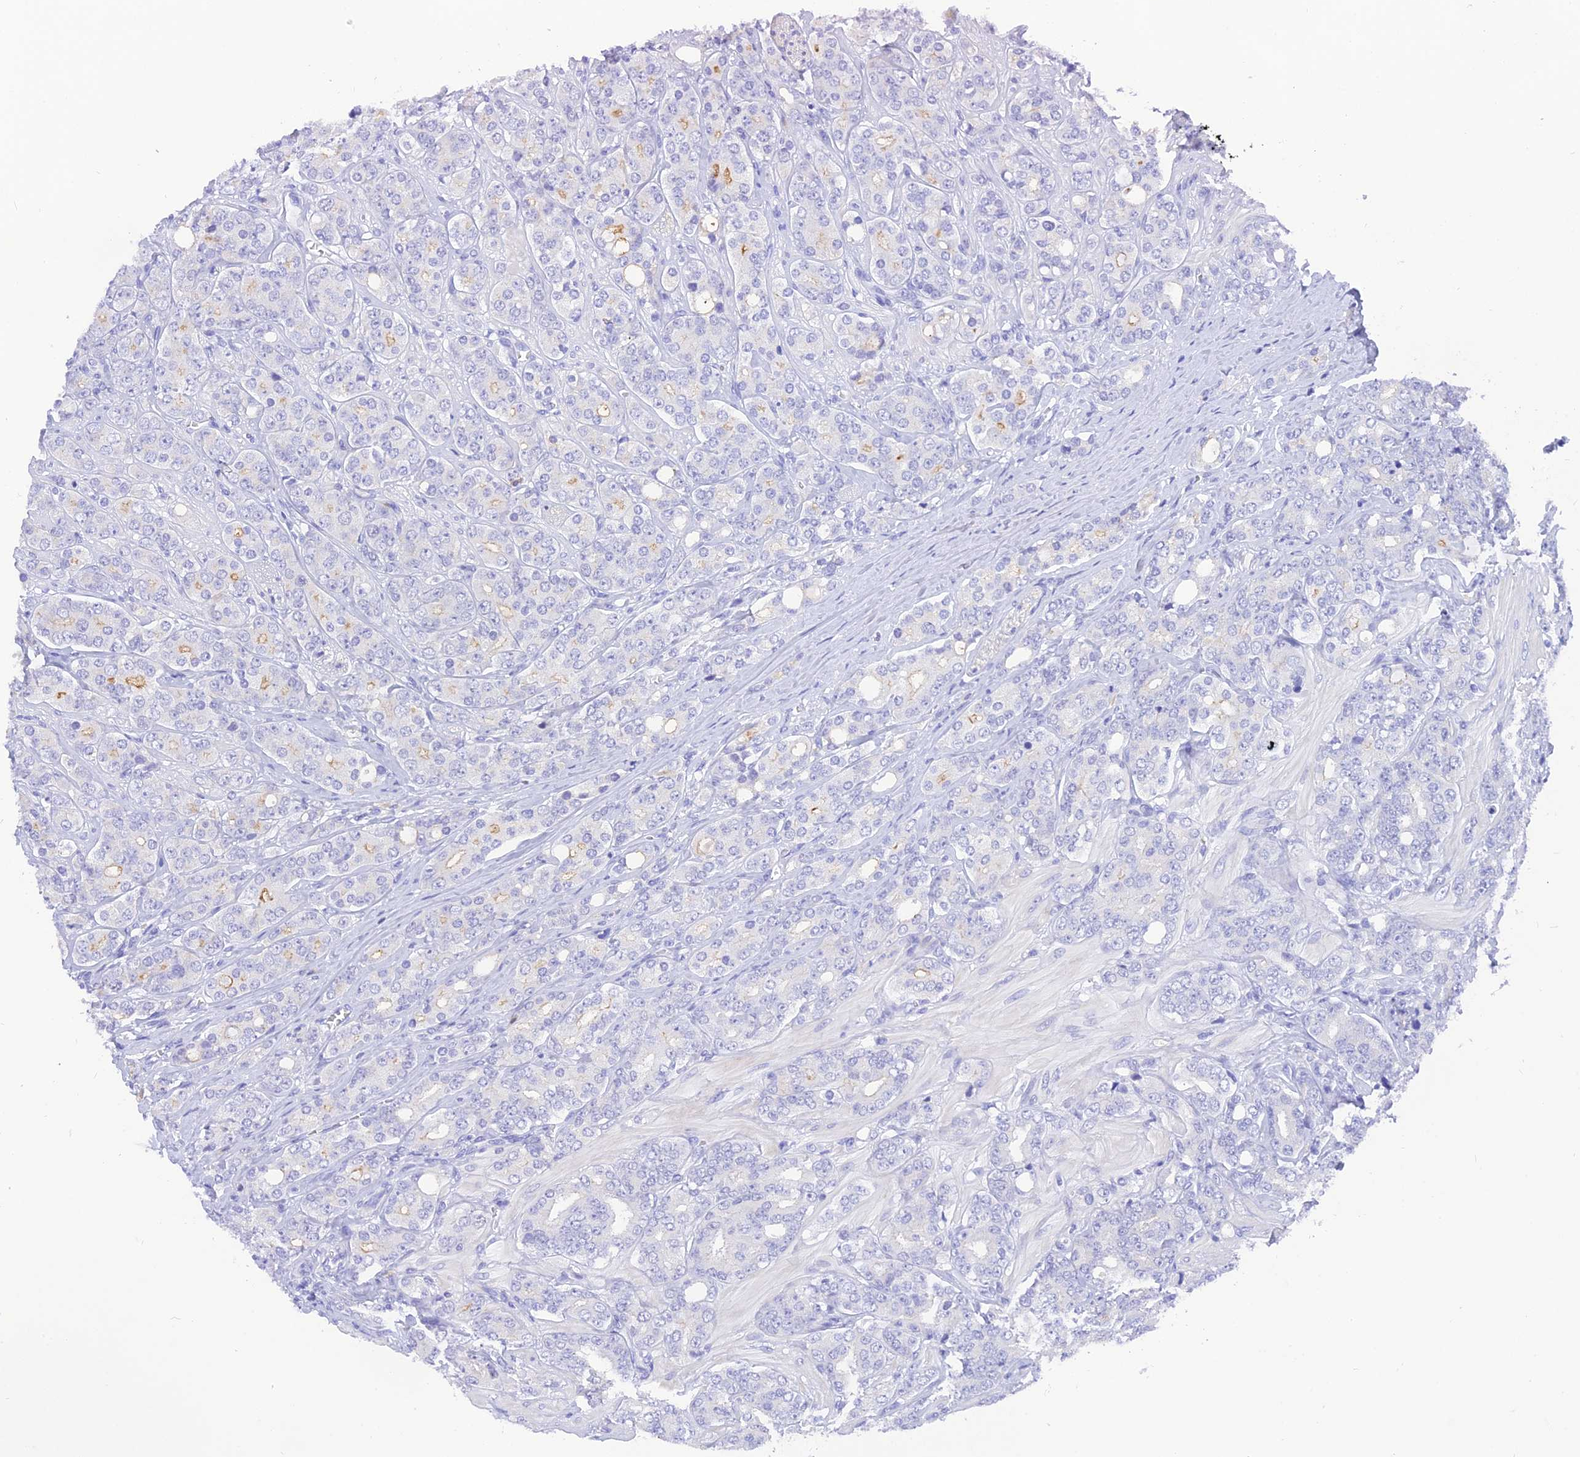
{"staining": {"intensity": "negative", "quantity": "none", "location": "none"}, "tissue": "prostate cancer", "cell_type": "Tumor cells", "image_type": "cancer", "snomed": [{"axis": "morphology", "description": "Adenocarcinoma, High grade"}, {"axis": "topography", "description": "Prostate"}], "caption": "A photomicrograph of human prostate cancer is negative for staining in tumor cells.", "gene": "KDELR3", "patient": {"sex": "male", "age": 62}}